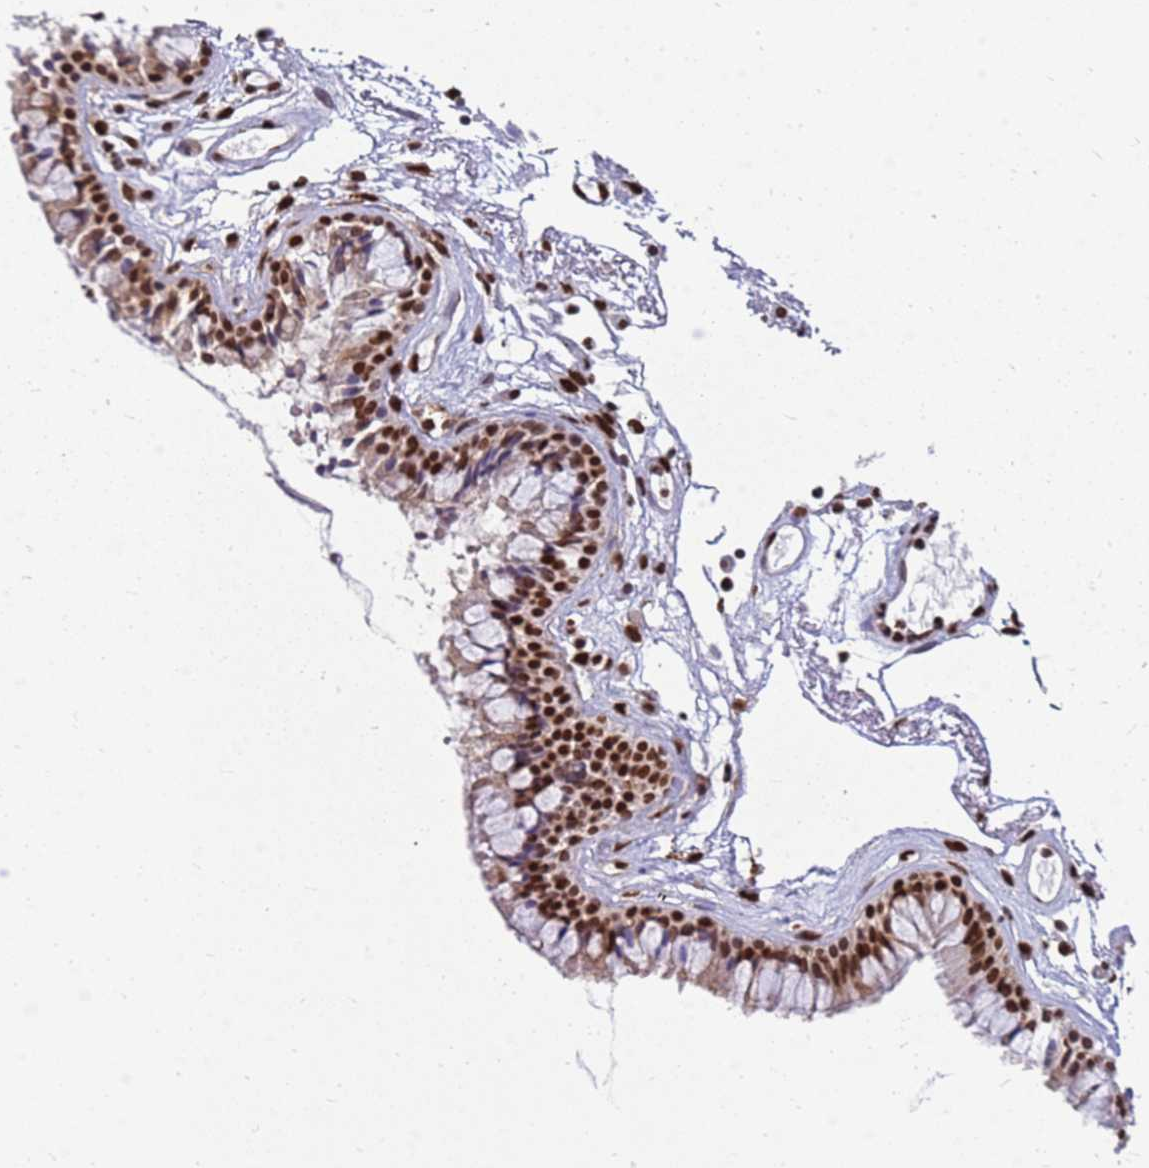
{"staining": {"intensity": "strong", "quantity": ">75%", "location": "nuclear"}, "tissue": "nasopharynx", "cell_type": "Respiratory epithelial cells", "image_type": "normal", "snomed": [{"axis": "morphology", "description": "Normal tissue, NOS"}, {"axis": "topography", "description": "Nasopharynx"}], "caption": "Protein staining by immunohistochemistry (IHC) exhibits strong nuclear staining in about >75% of respiratory epithelial cells in benign nasopharynx. The staining was performed using DAB (3,3'-diaminobenzidine) to visualize the protein expression in brown, while the nuclei were stained in blue with hematoxylin (Magnification: 20x).", "gene": "APEX1", "patient": {"sex": "male", "age": 82}}